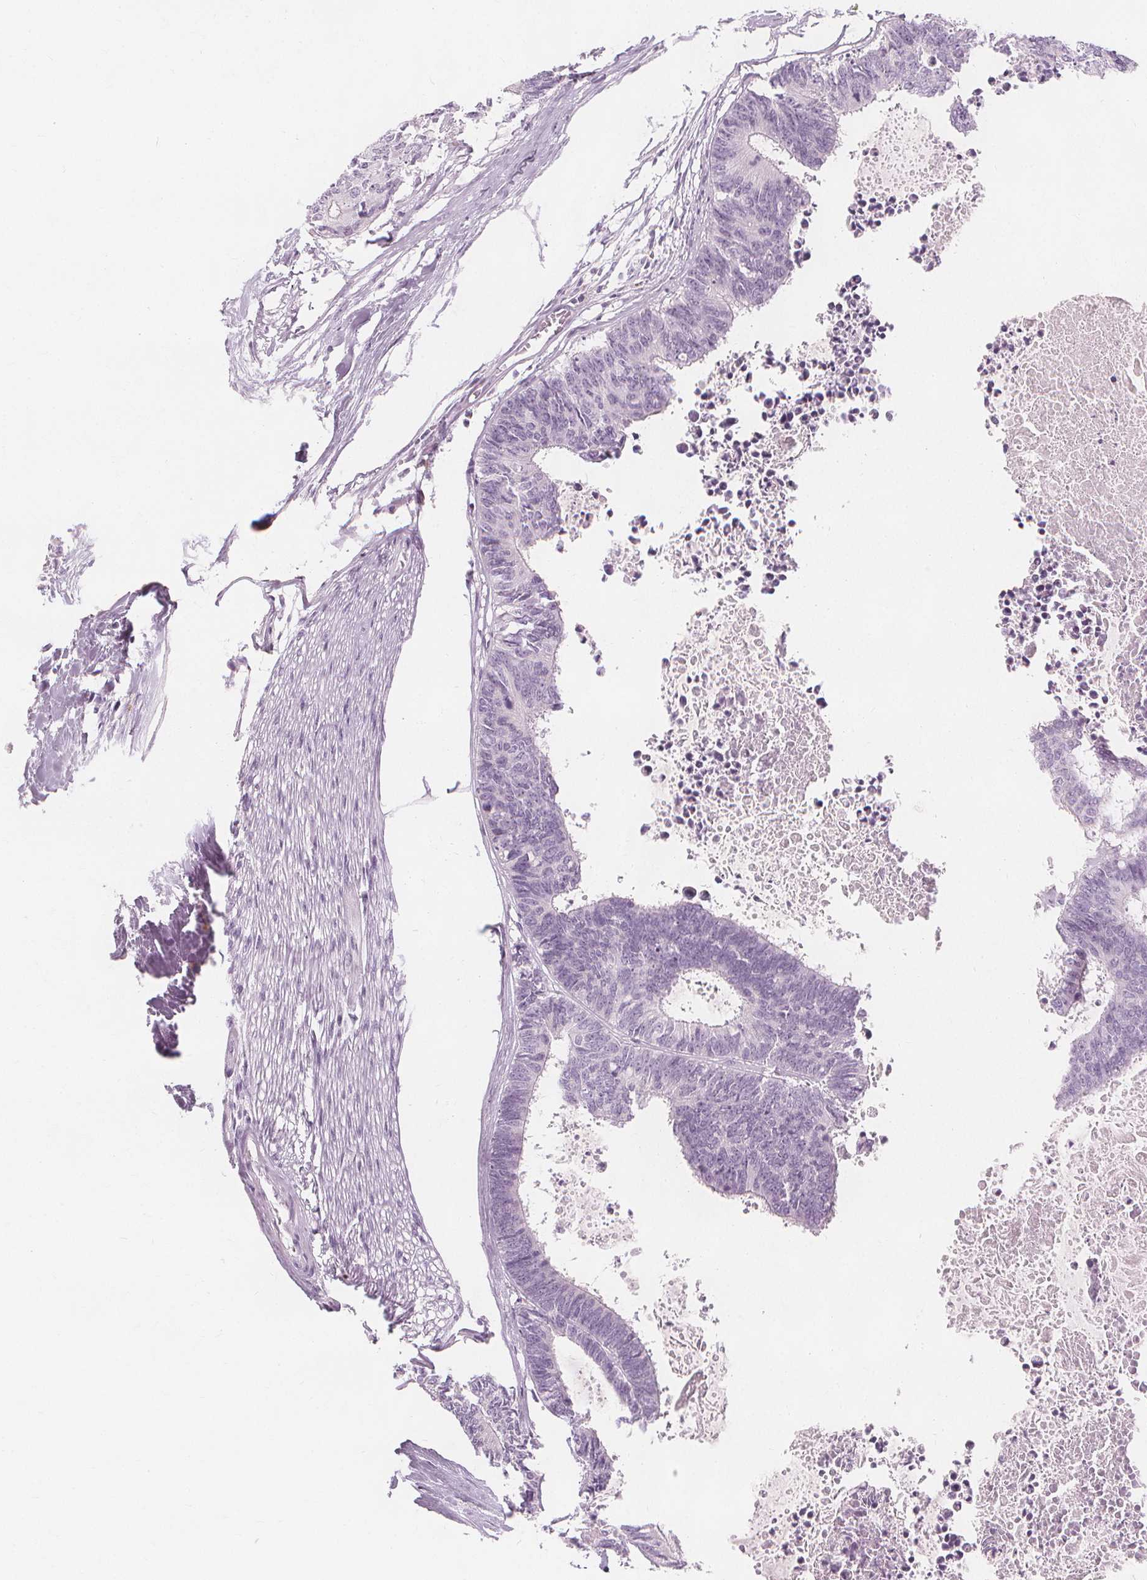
{"staining": {"intensity": "negative", "quantity": "none", "location": "none"}, "tissue": "colorectal cancer", "cell_type": "Tumor cells", "image_type": "cancer", "snomed": [{"axis": "morphology", "description": "Adenocarcinoma, NOS"}, {"axis": "topography", "description": "Colon"}, {"axis": "topography", "description": "Rectum"}], "caption": "Immunohistochemistry (IHC) histopathology image of neoplastic tissue: adenocarcinoma (colorectal) stained with DAB (3,3'-diaminobenzidine) exhibits no significant protein staining in tumor cells.", "gene": "TFF1", "patient": {"sex": "male", "age": 57}}